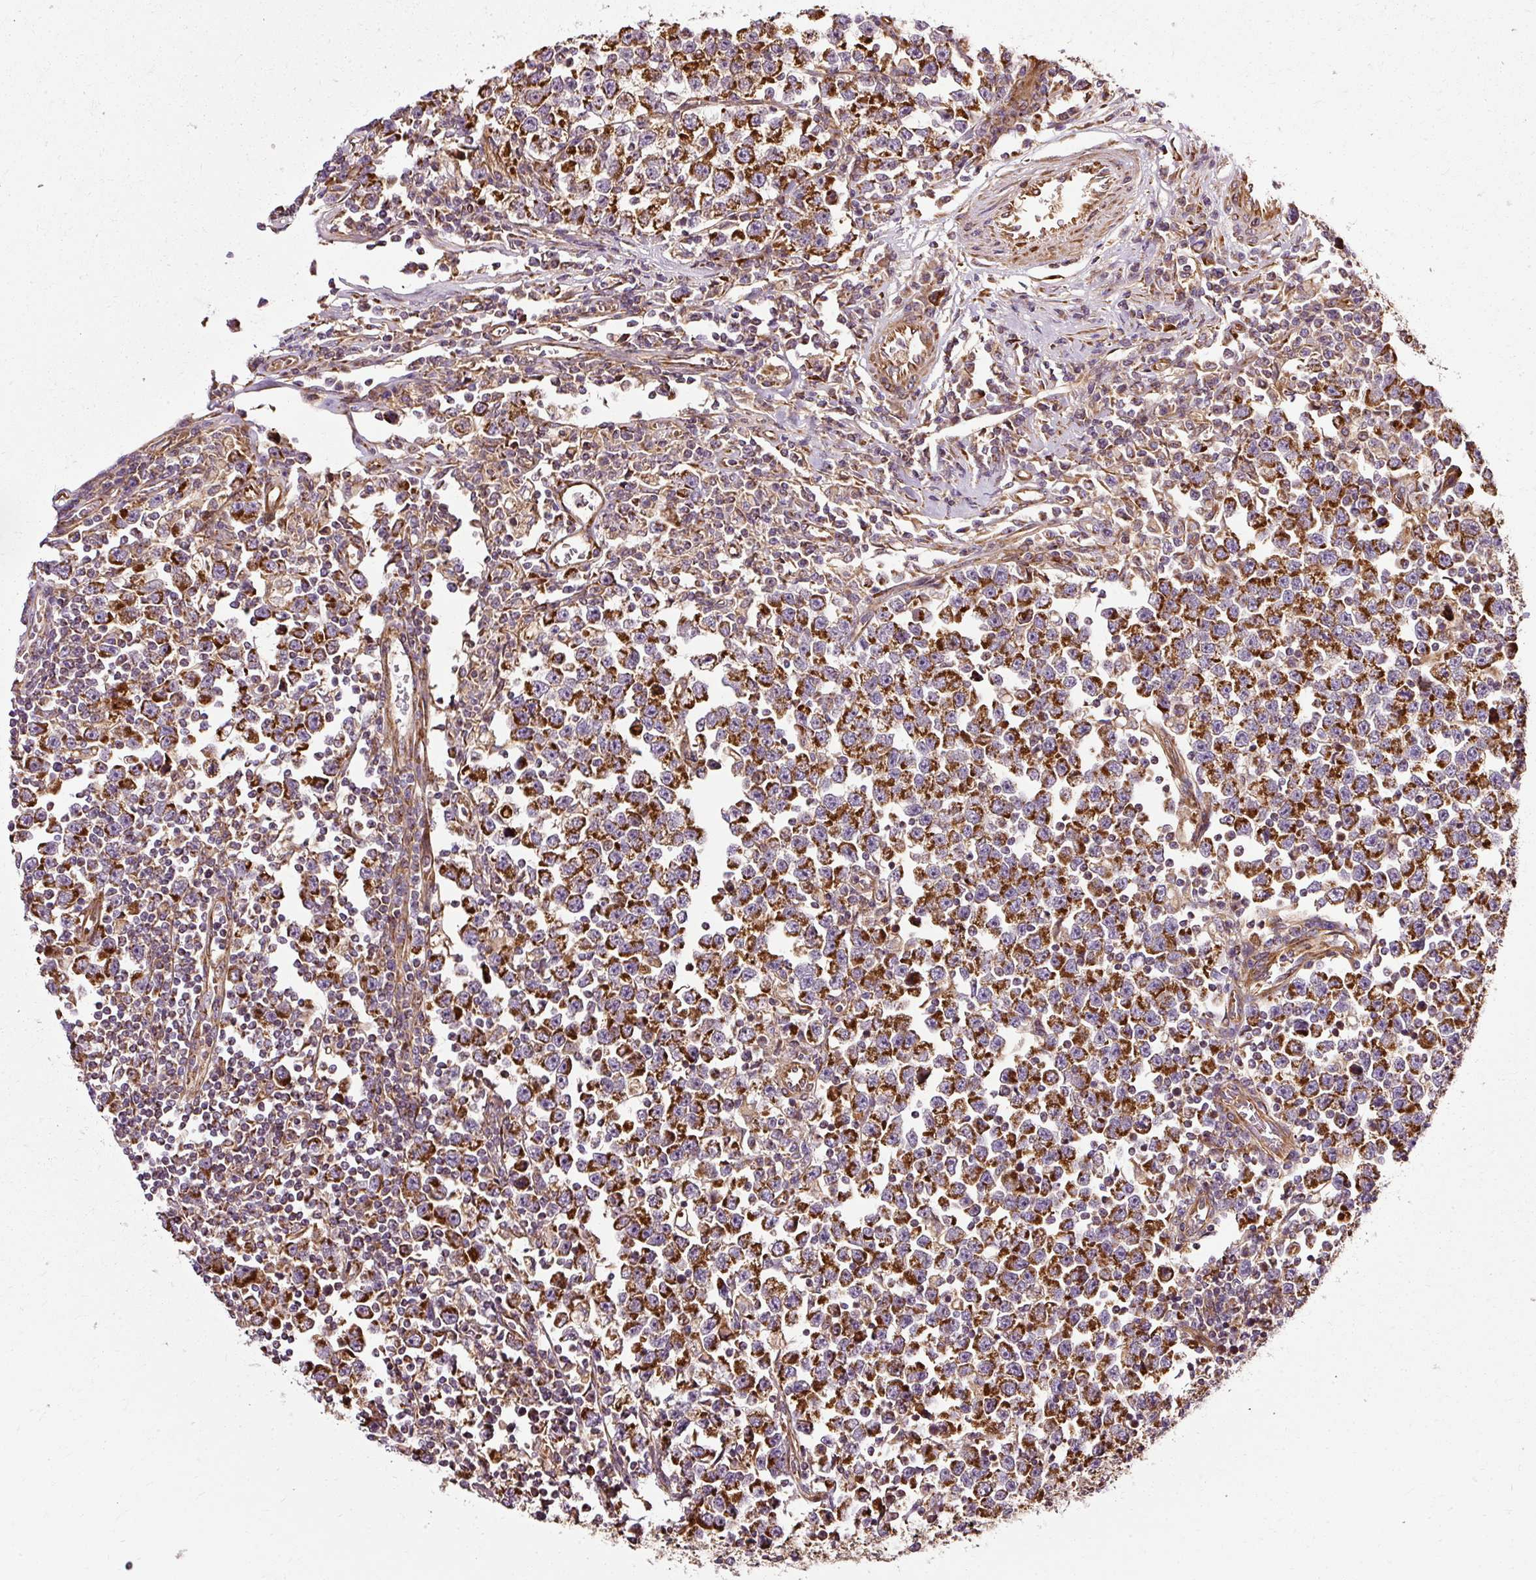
{"staining": {"intensity": "strong", "quantity": ">75%", "location": "cytoplasmic/membranous"}, "tissue": "testis cancer", "cell_type": "Tumor cells", "image_type": "cancer", "snomed": [{"axis": "morphology", "description": "Seminoma, NOS"}, {"axis": "topography", "description": "Testis"}], "caption": "Human seminoma (testis) stained with a brown dye reveals strong cytoplasmic/membranous positive positivity in about >75% of tumor cells.", "gene": "ISCU", "patient": {"sex": "male", "age": 43}}